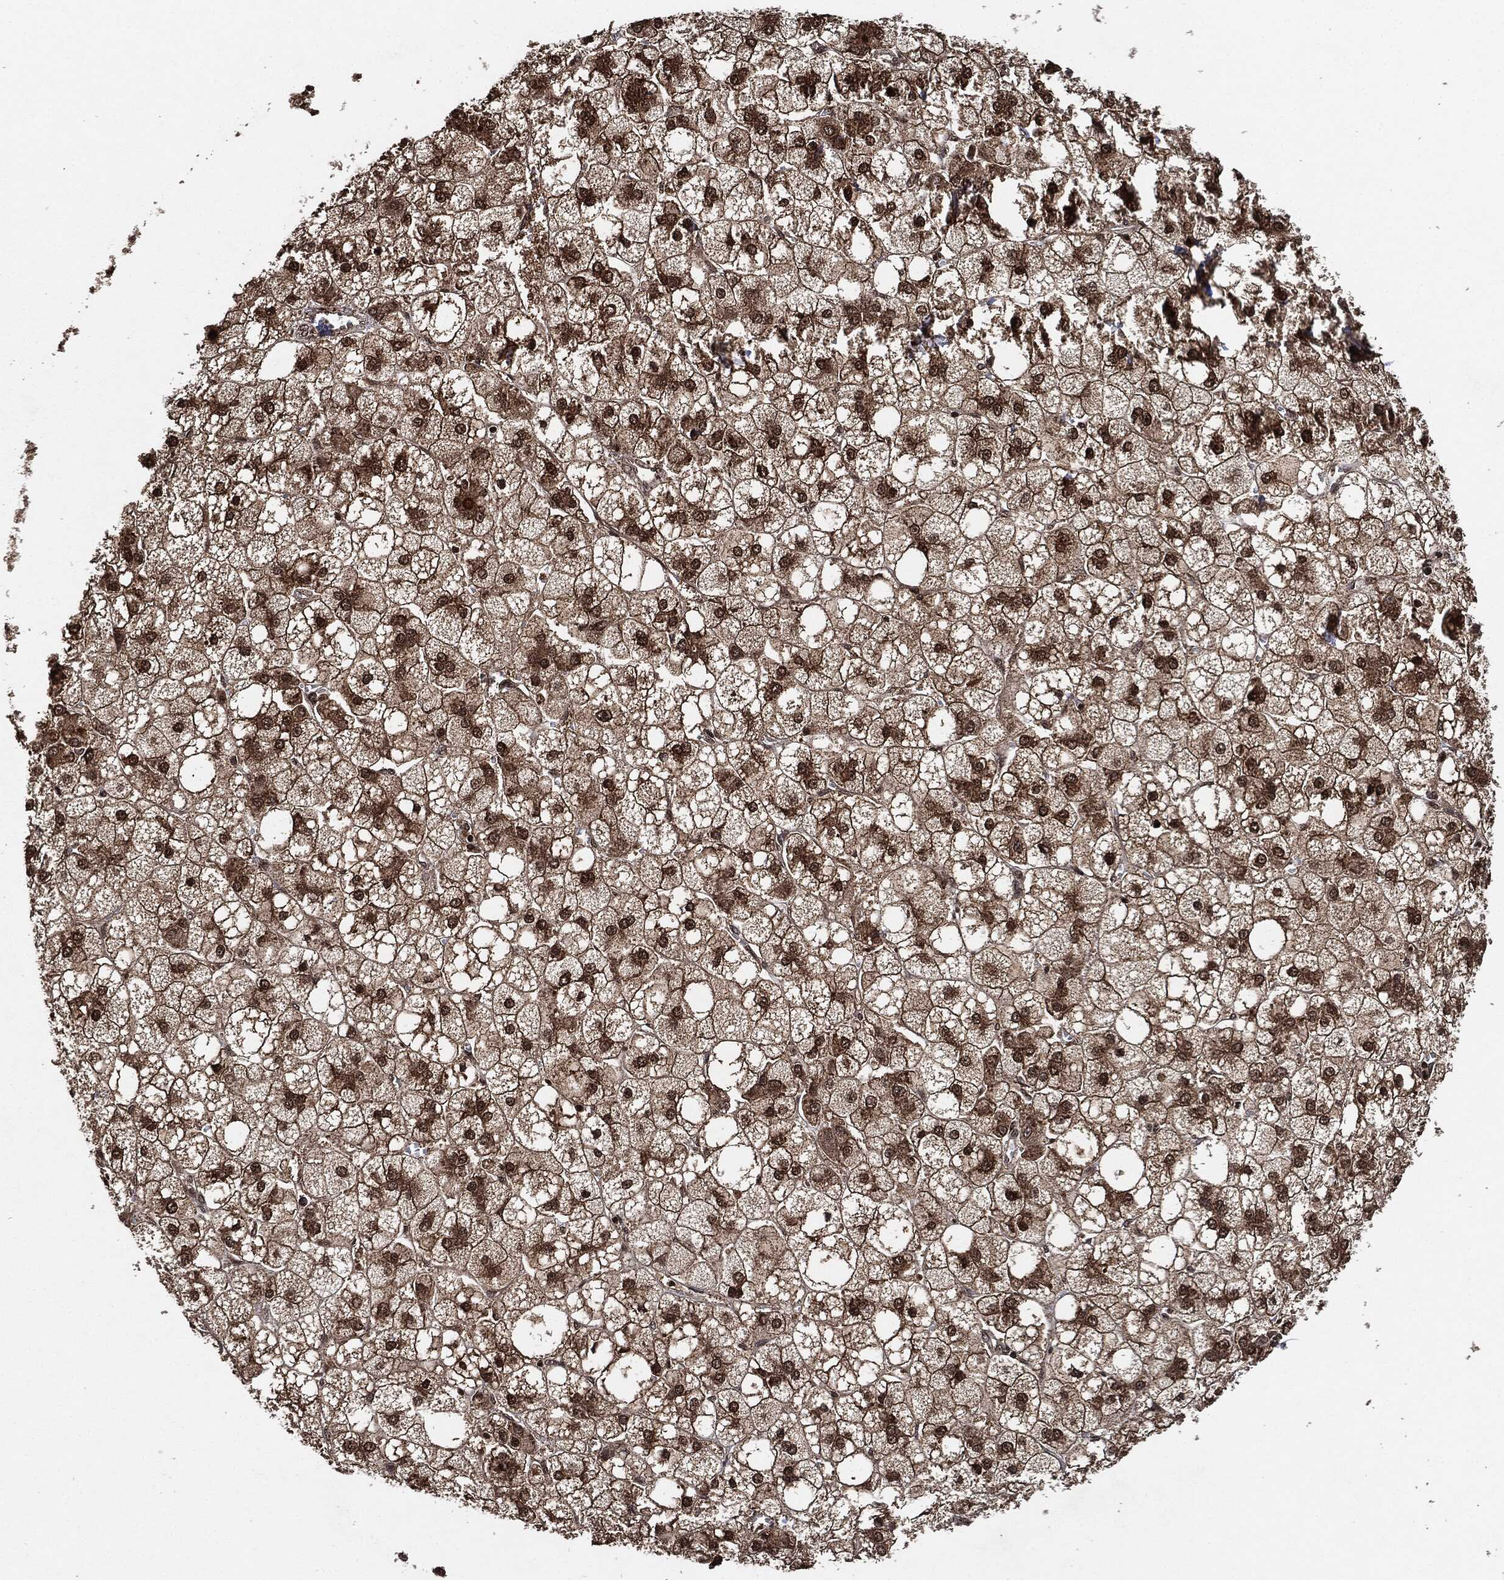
{"staining": {"intensity": "moderate", "quantity": ">75%", "location": "cytoplasmic/membranous,nuclear"}, "tissue": "liver cancer", "cell_type": "Tumor cells", "image_type": "cancer", "snomed": [{"axis": "morphology", "description": "Carcinoma, Hepatocellular, NOS"}, {"axis": "topography", "description": "Liver"}], "caption": "The image demonstrates immunohistochemical staining of liver cancer. There is moderate cytoplasmic/membranous and nuclear positivity is appreciated in about >75% of tumor cells.", "gene": "PDK1", "patient": {"sex": "male", "age": 73}}